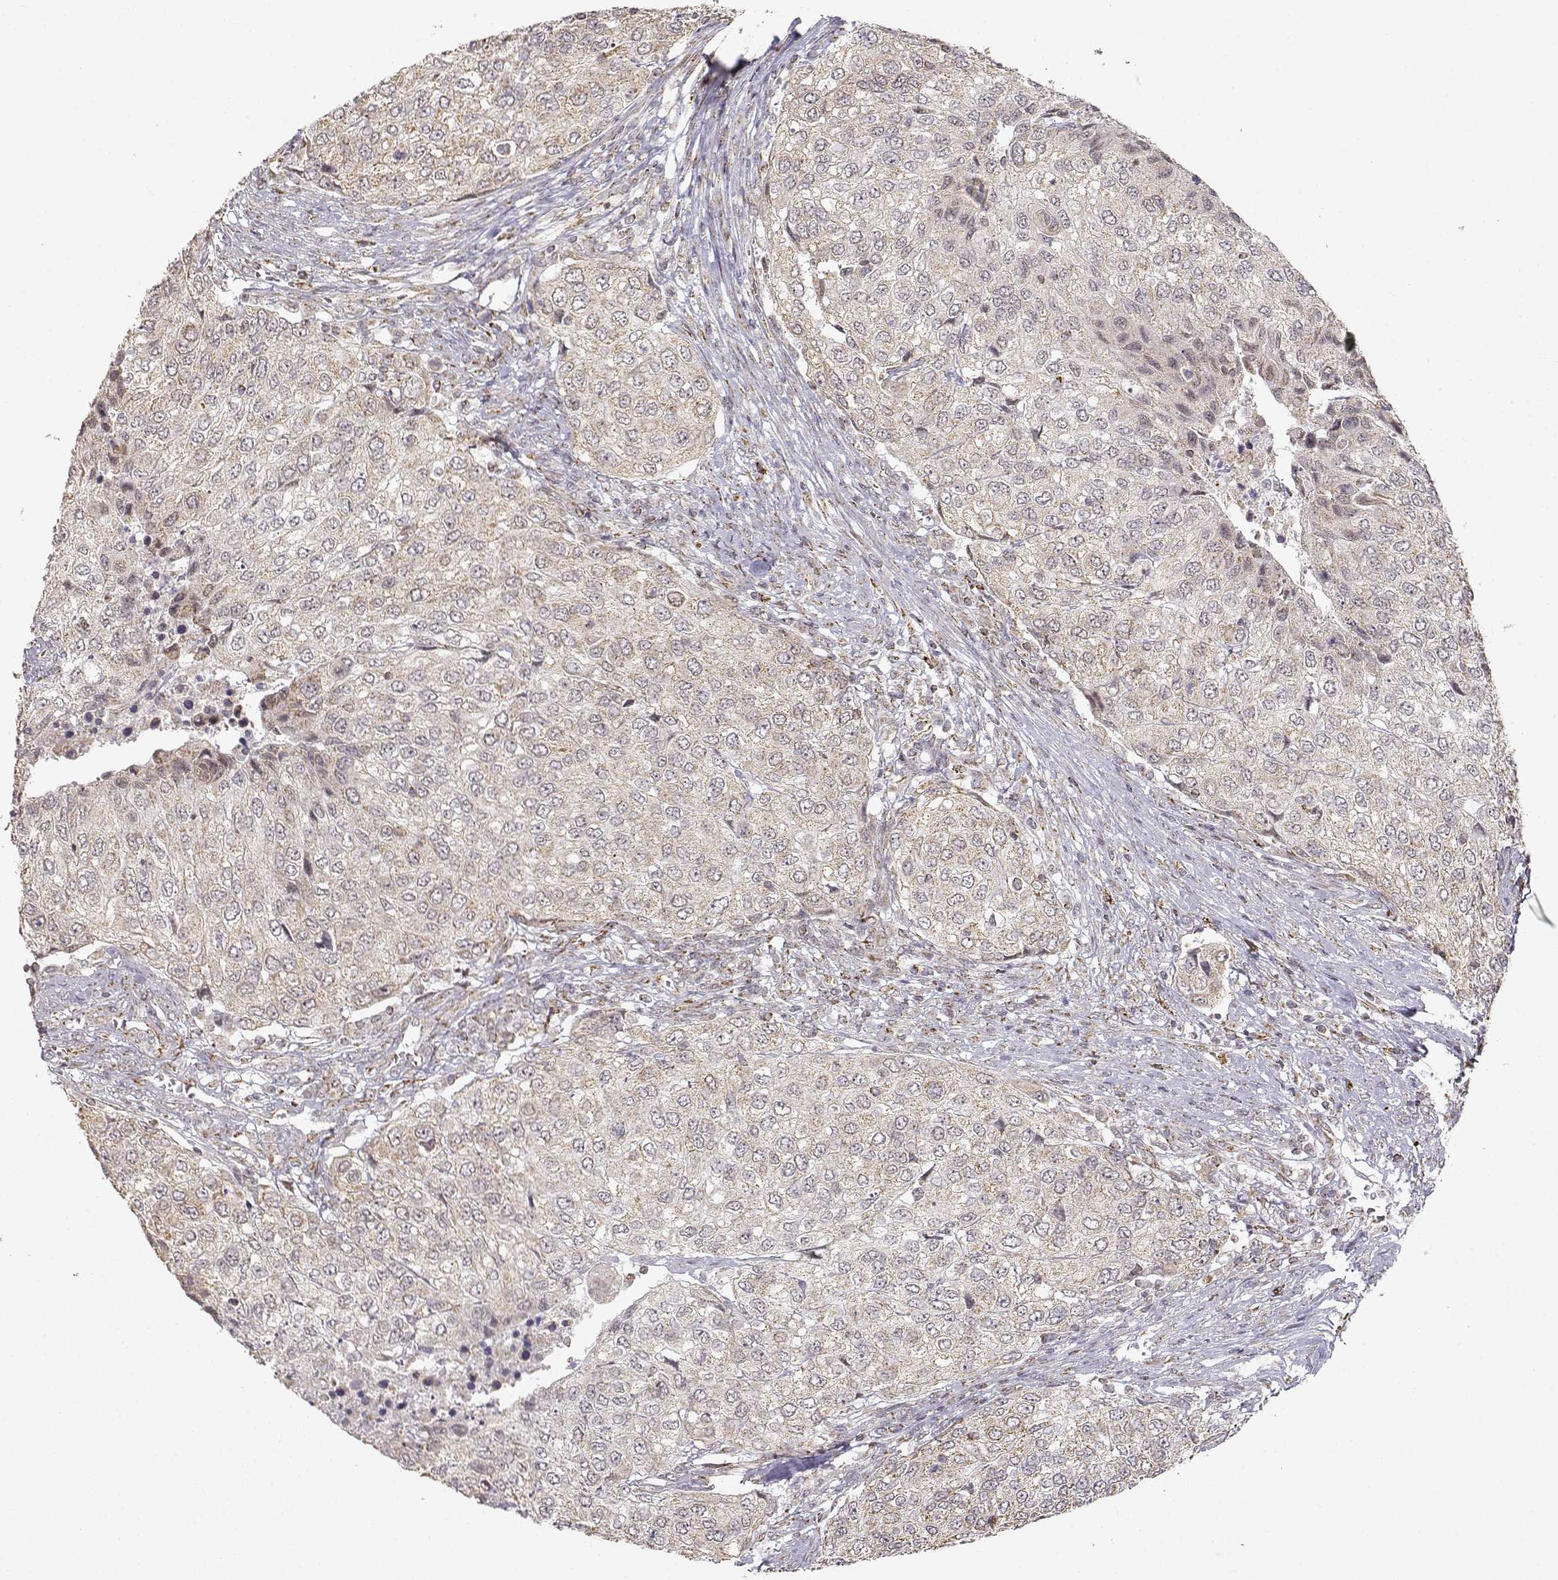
{"staining": {"intensity": "weak", "quantity": ">75%", "location": "cytoplasmic/membranous"}, "tissue": "urothelial cancer", "cell_type": "Tumor cells", "image_type": "cancer", "snomed": [{"axis": "morphology", "description": "Urothelial carcinoma, High grade"}, {"axis": "topography", "description": "Urinary bladder"}], "caption": "A high-resolution image shows immunohistochemistry staining of urothelial cancer, which exhibits weak cytoplasmic/membranous positivity in about >75% of tumor cells.", "gene": "EXOG", "patient": {"sex": "female", "age": 78}}